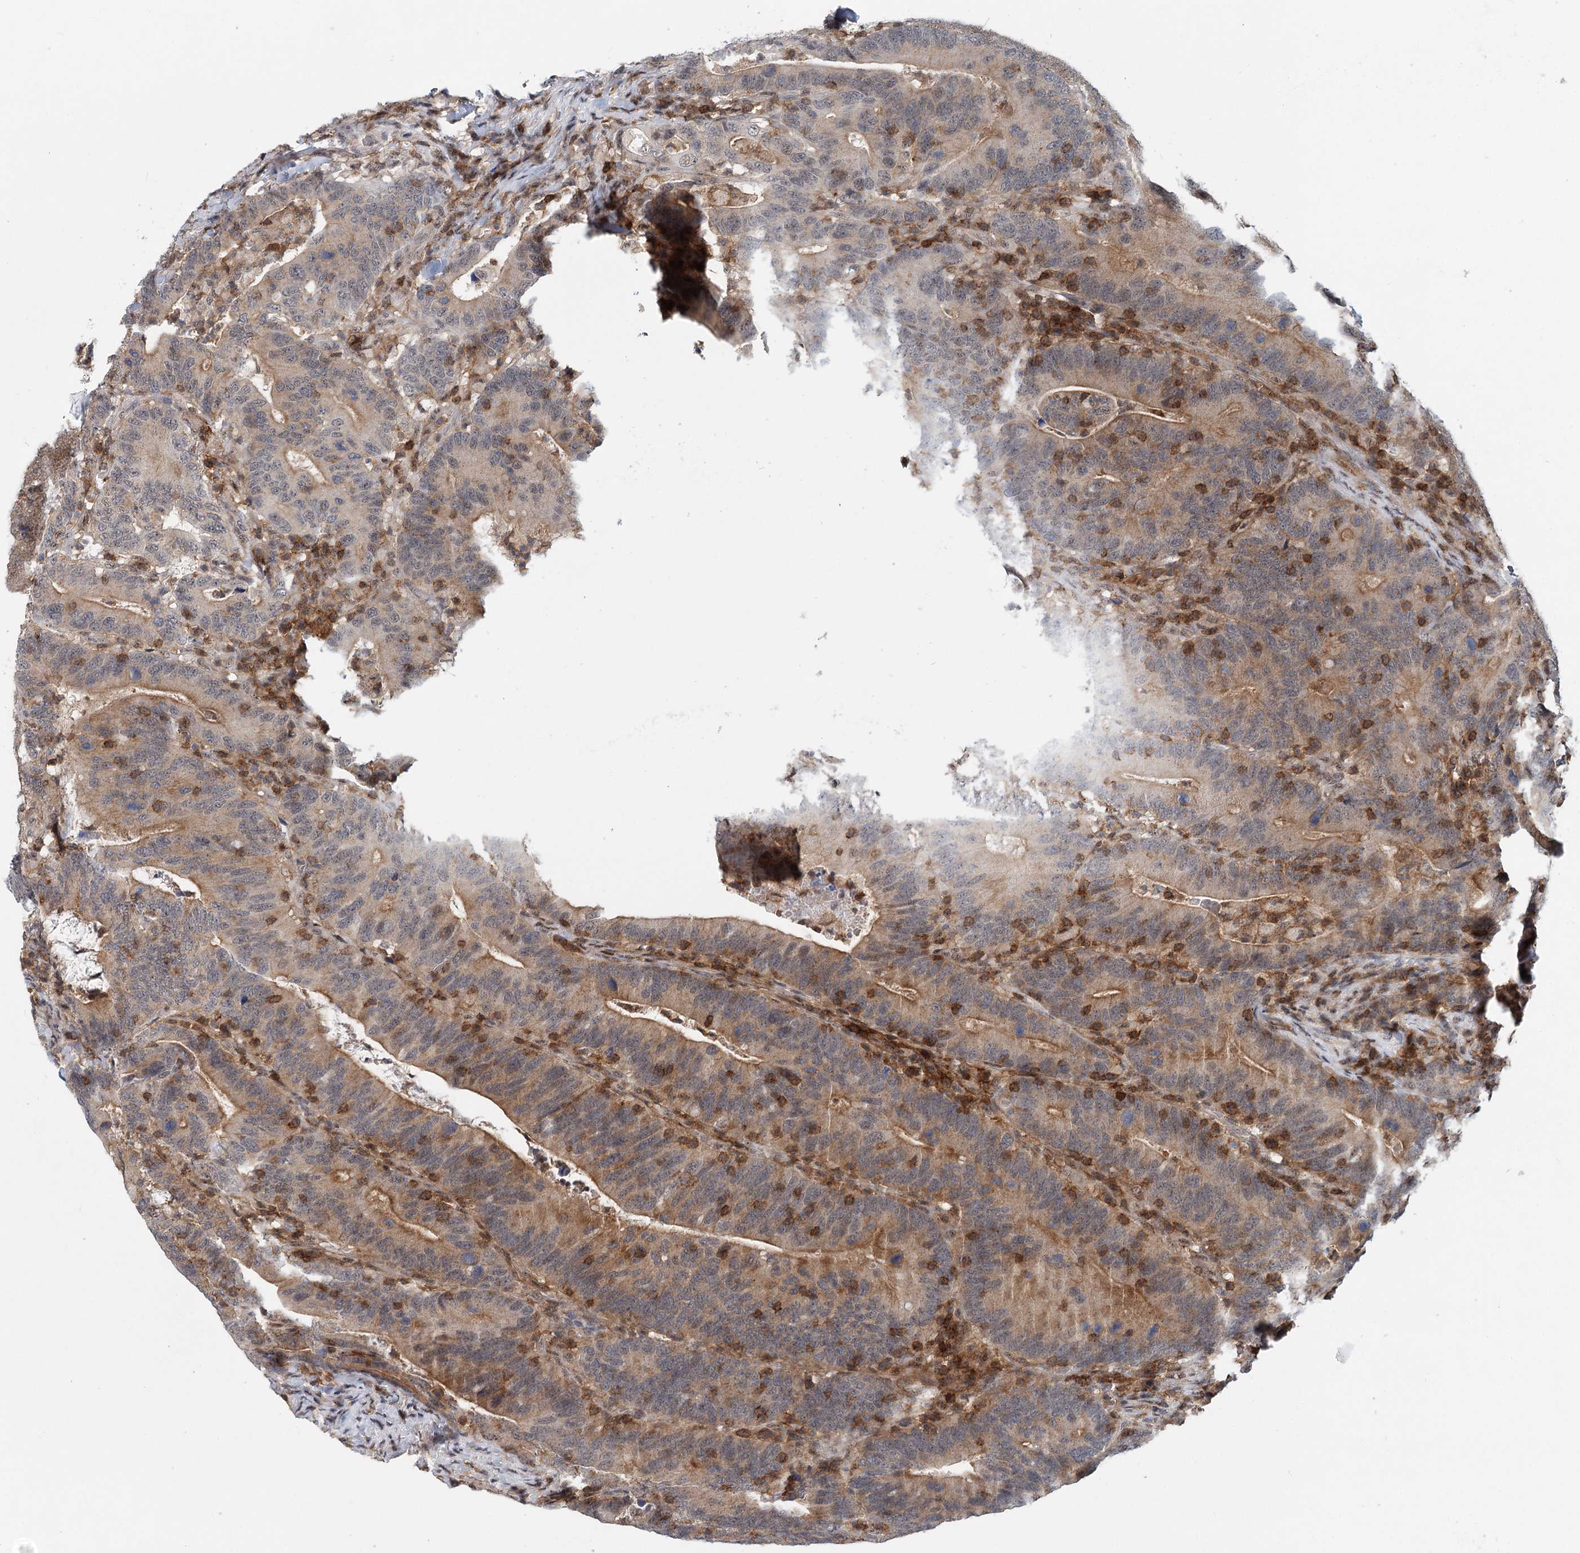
{"staining": {"intensity": "weak", "quantity": "25%-75%", "location": "cytoplasmic/membranous"}, "tissue": "colorectal cancer", "cell_type": "Tumor cells", "image_type": "cancer", "snomed": [{"axis": "morphology", "description": "Adenocarcinoma, NOS"}, {"axis": "topography", "description": "Colon"}], "caption": "Adenocarcinoma (colorectal) stained for a protein (brown) reveals weak cytoplasmic/membranous positive positivity in about 25%-75% of tumor cells.", "gene": "CDC42SE2", "patient": {"sex": "female", "age": 66}}